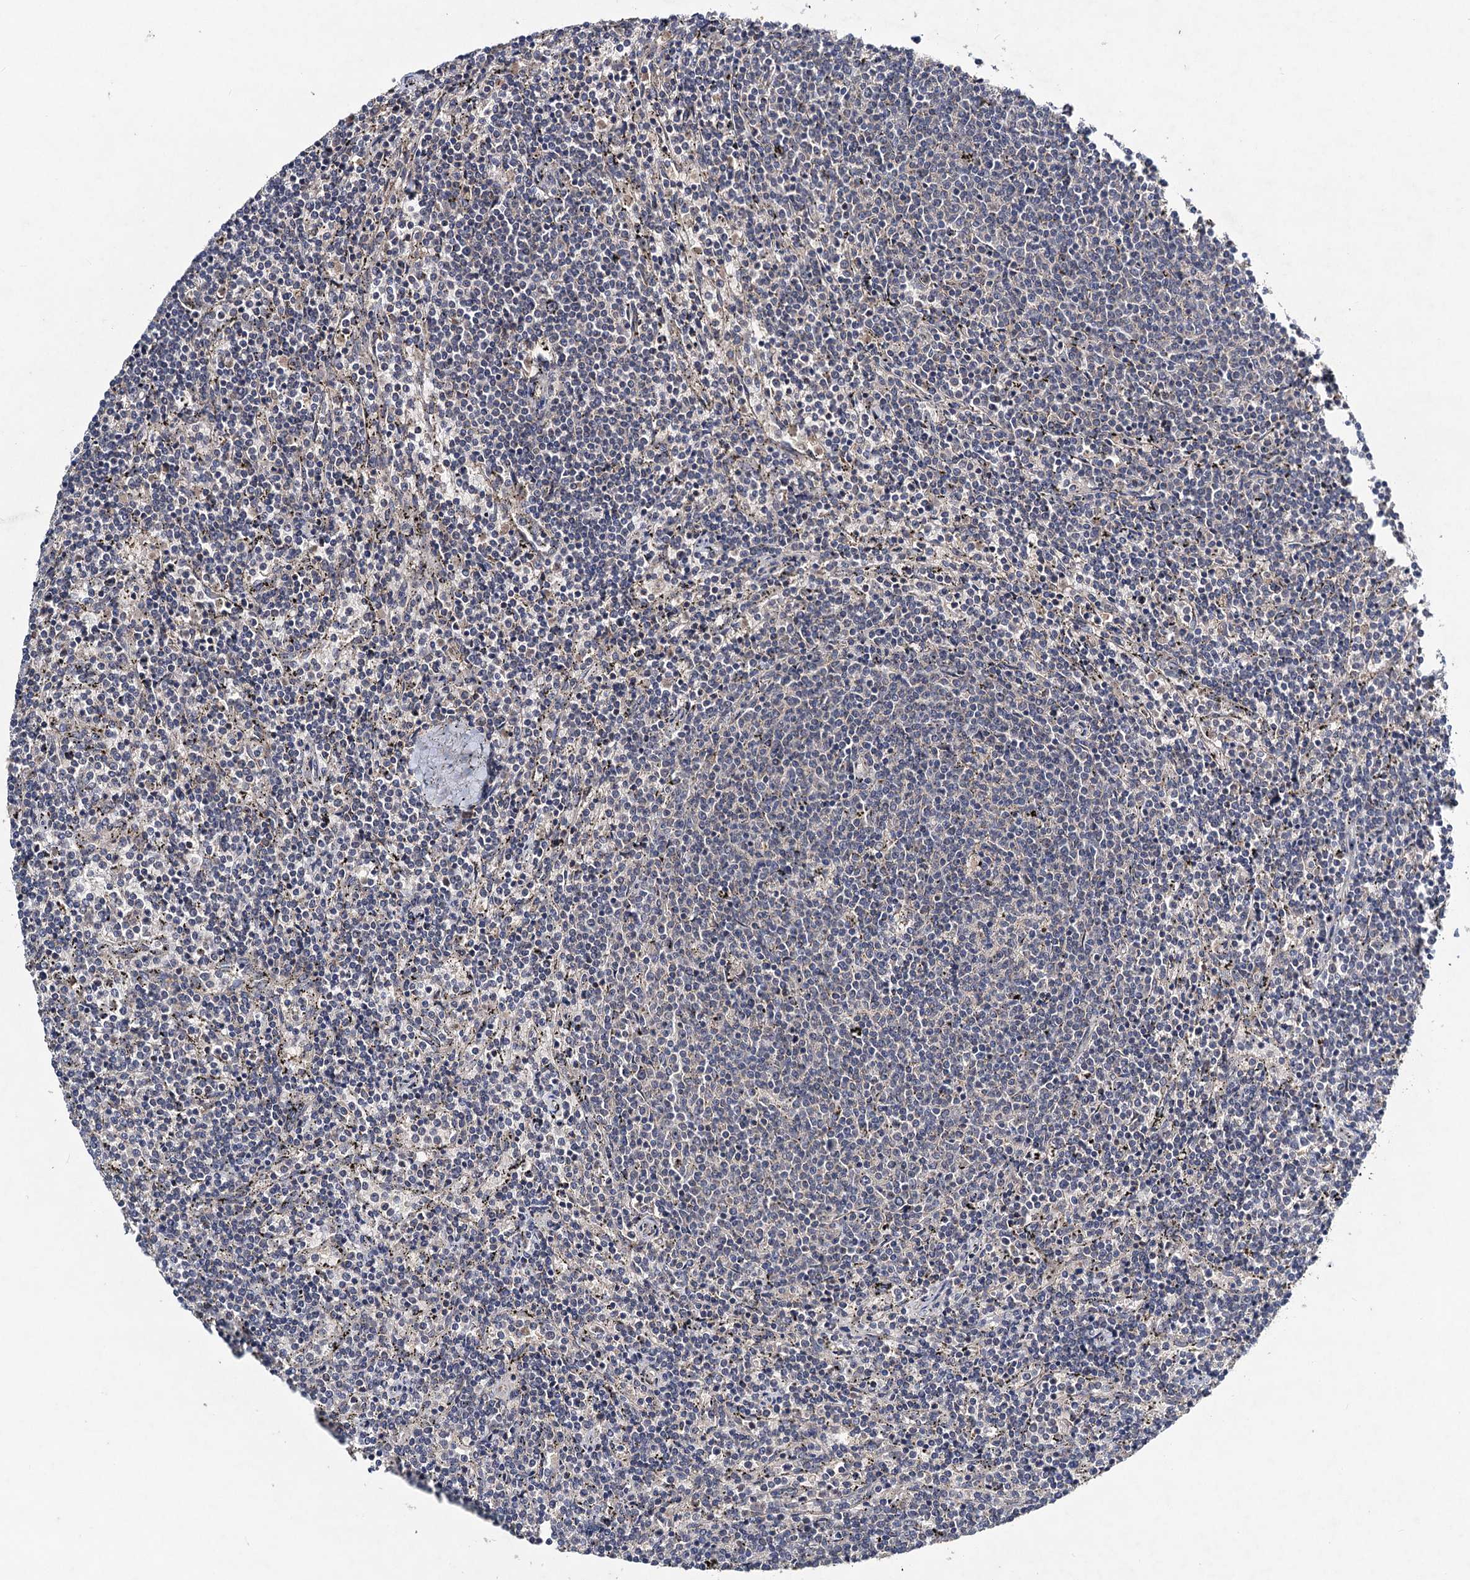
{"staining": {"intensity": "negative", "quantity": "none", "location": "none"}, "tissue": "lymphoma", "cell_type": "Tumor cells", "image_type": "cancer", "snomed": [{"axis": "morphology", "description": "Malignant lymphoma, non-Hodgkin's type, Low grade"}, {"axis": "topography", "description": "Spleen"}], "caption": "Tumor cells are negative for brown protein staining in malignant lymphoma, non-Hodgkin's type (low-grade). (DAB IHC with hematoxylin counter stain).", "gene": "VPS37D", "patient": {"sex": "female", "age": 50}}